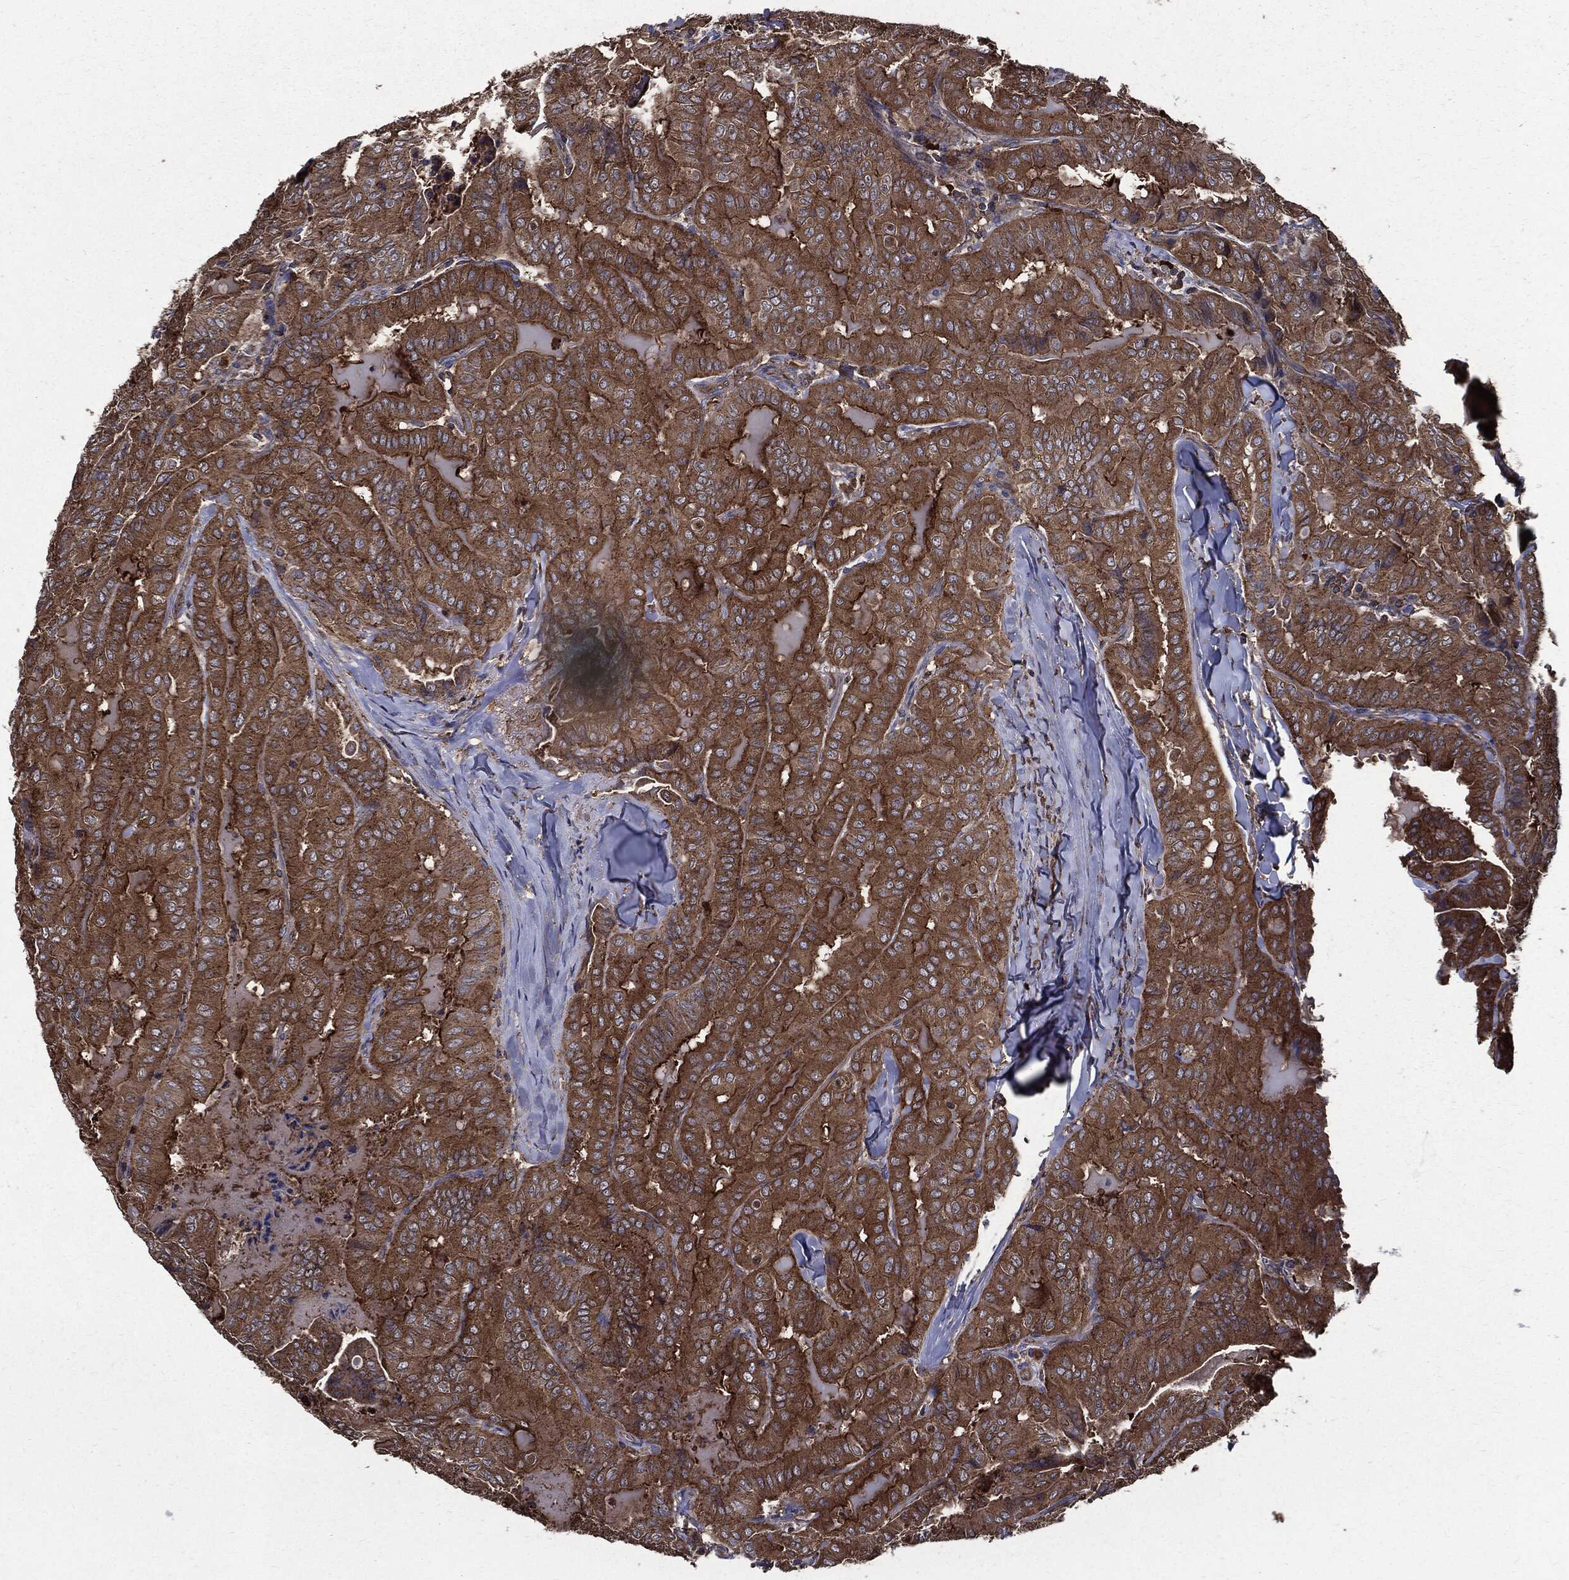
{"staining": {"intensity": "strong", "quantity": "25%-75%", "location": "cytoplasmic/membranous"}, "tissue": "thyroid cancer", "cell_type": "Tumor cells", "image_type": "cancer", "snomed": [{"axis": "morphology", "description": "Papillary adenocarcinoma, NOS"}, {"axis": "topography", "description": "Thyroid gland"}], "caption": "Thyroid cancer (papillary adenocarcinoma) stained with a brown dye reveals strong cytoplasmic/membranous positive staining in approximately 25%-75% of tumor cells.", "gene": "PDCD6IP", "patient": {"sex": "female", "age": 68}}